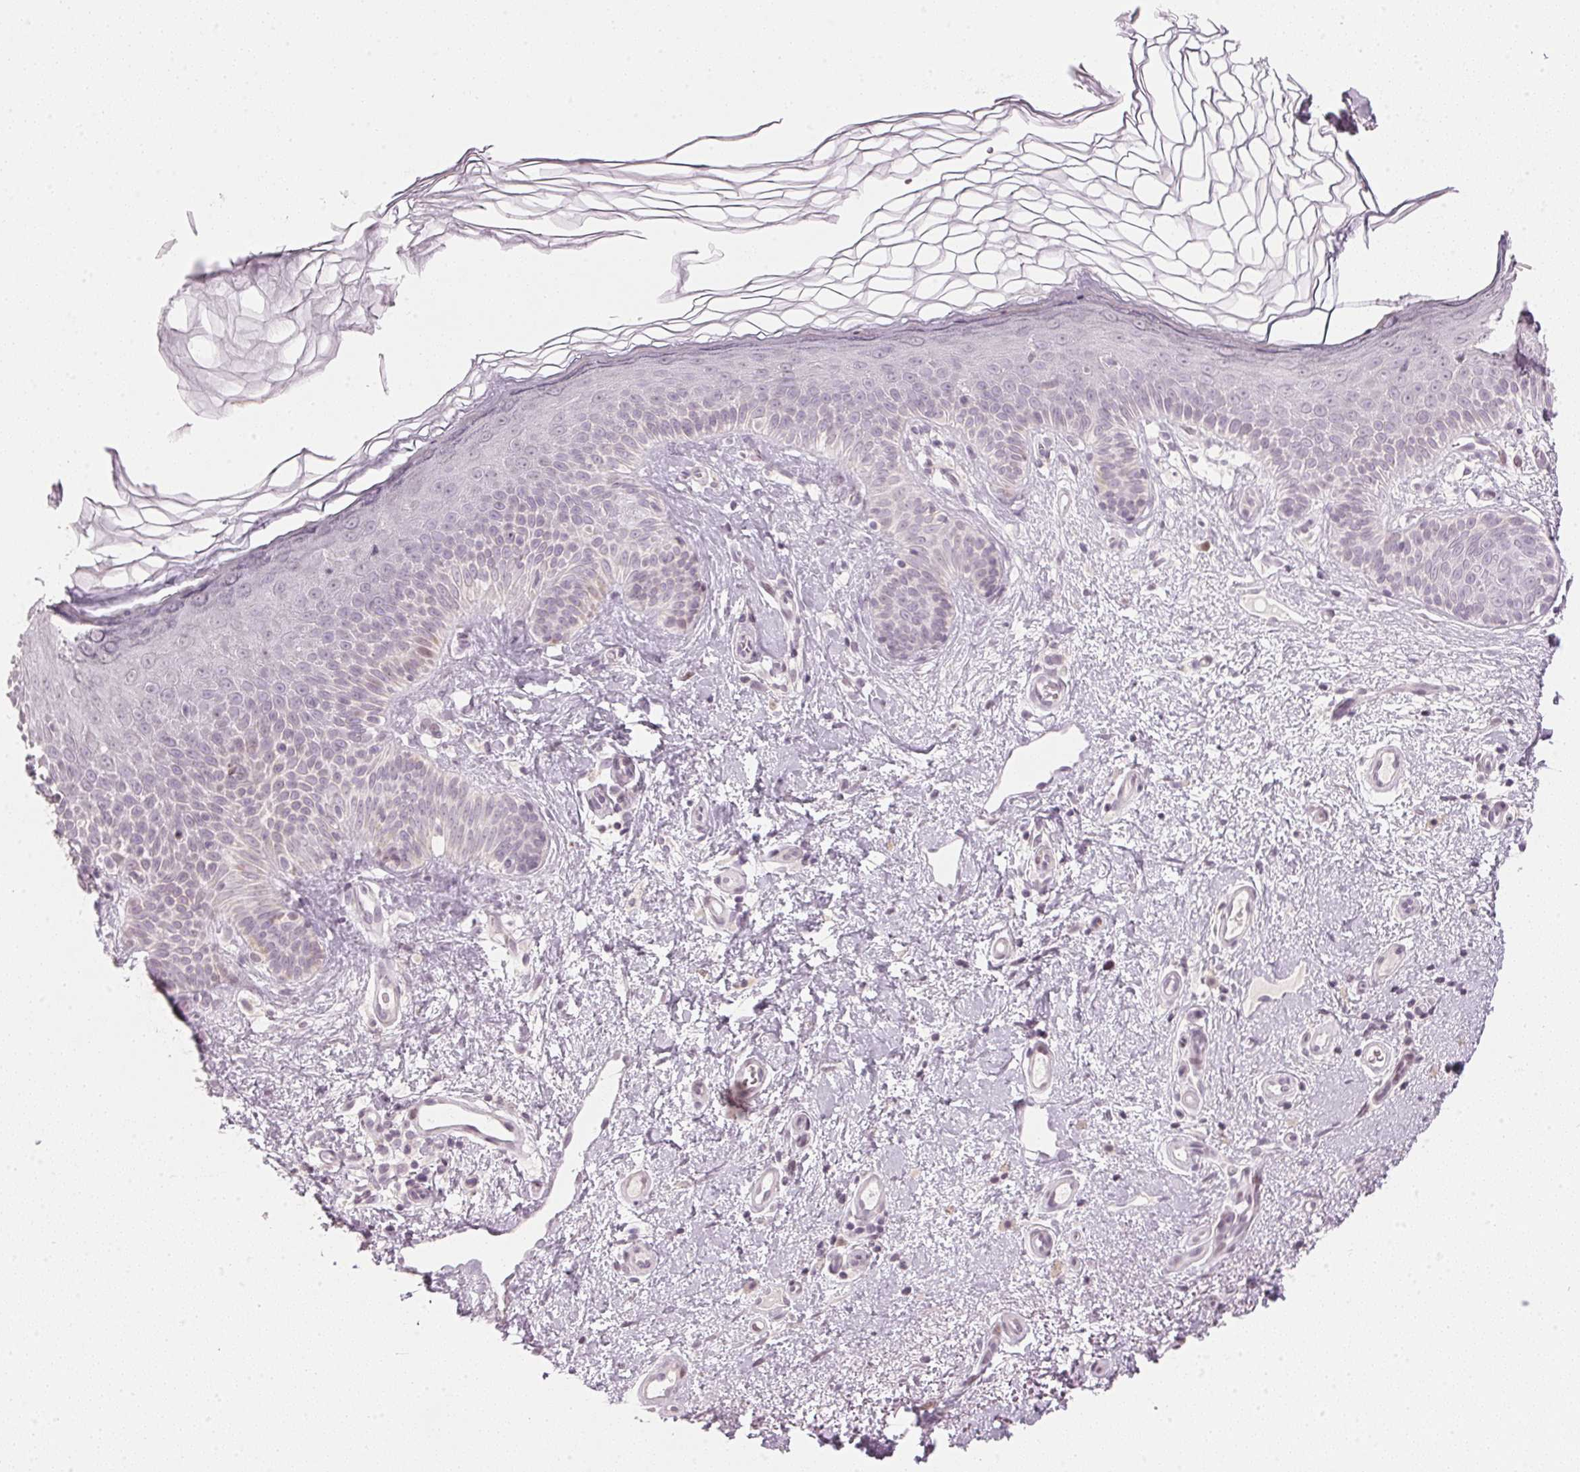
{"staining": {"intensity": "negative", "quantity": "none", "location": "none"}, "tissue": "skin cancer", "cell_type": "Tumor cells", "image_type": "cancer", "snomed": [{"axis": "morphology", "description": "Basal cell carcinoma"}, {"axis": "topography", "description": "Skin"}], "caption": "There is no significant expression in tumor cells of basal cell carcinoma (skin).", "gene": "SFRP4", "patient": {"sex": "male", "age": 64}}